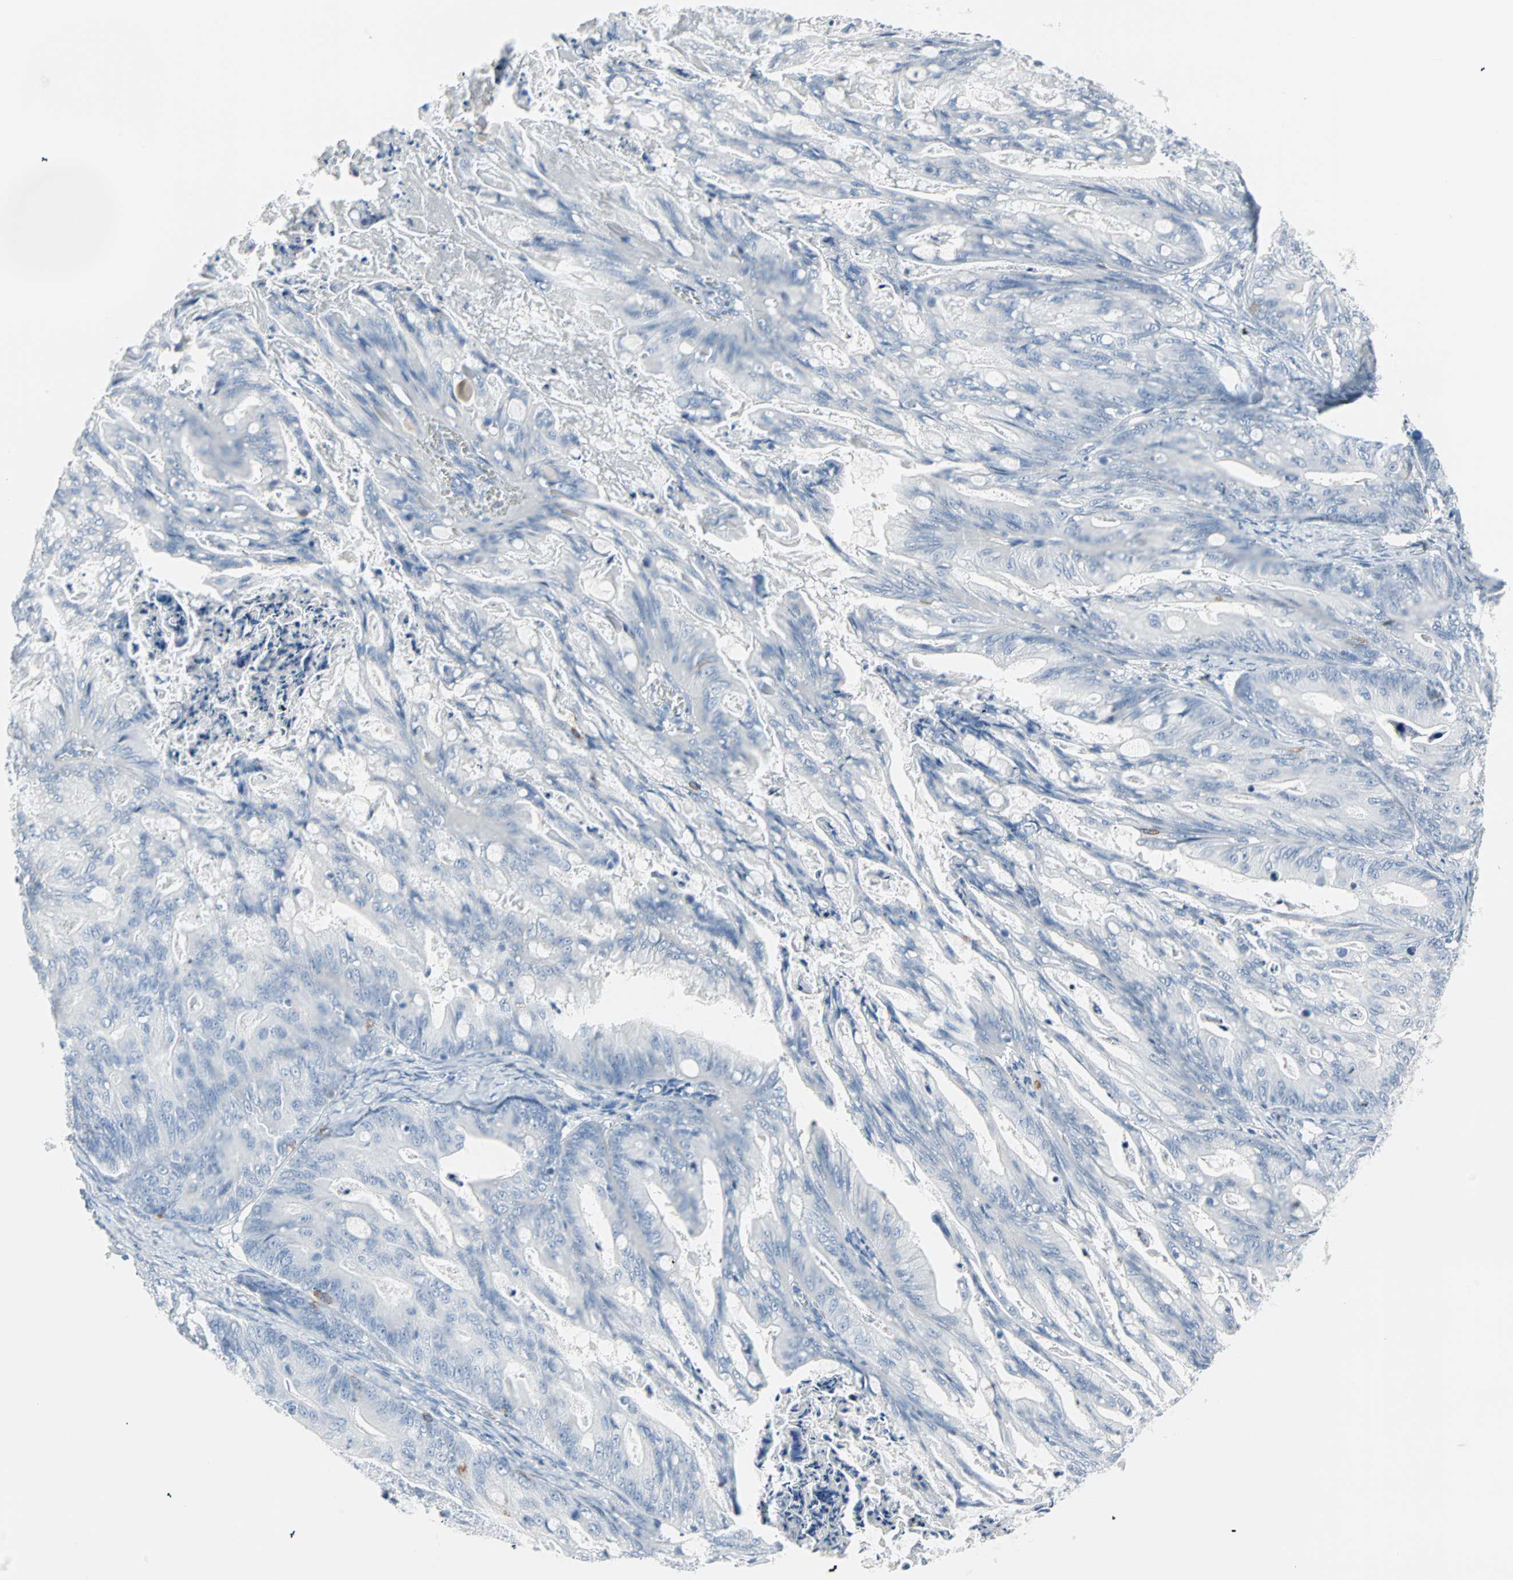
{"staining": {"intensity": "negative", "quantity": "none", "location": "none"}, "tissue": "ovarian cancer", "cell_type": "Tumor cells", "image_type": "cancer", "snomed": [{"axis": "morphology", "description": "Cystadenocarcinoma, mucinous, NOS"}, {"axis": "topography", "description": "Ovary"}], "caption": "An IHC micrograph of ovarian mucinous cystadenocarcinoma is shown. There is no staining in tumor cells of ovarian mucinous cystadenocarcinoma. (Brightfield microscopy of DAB immunohistochemistry (IHC) at high magnification).", "gene": "STX1A", "patient": {"sex": "female", "age": 37}}